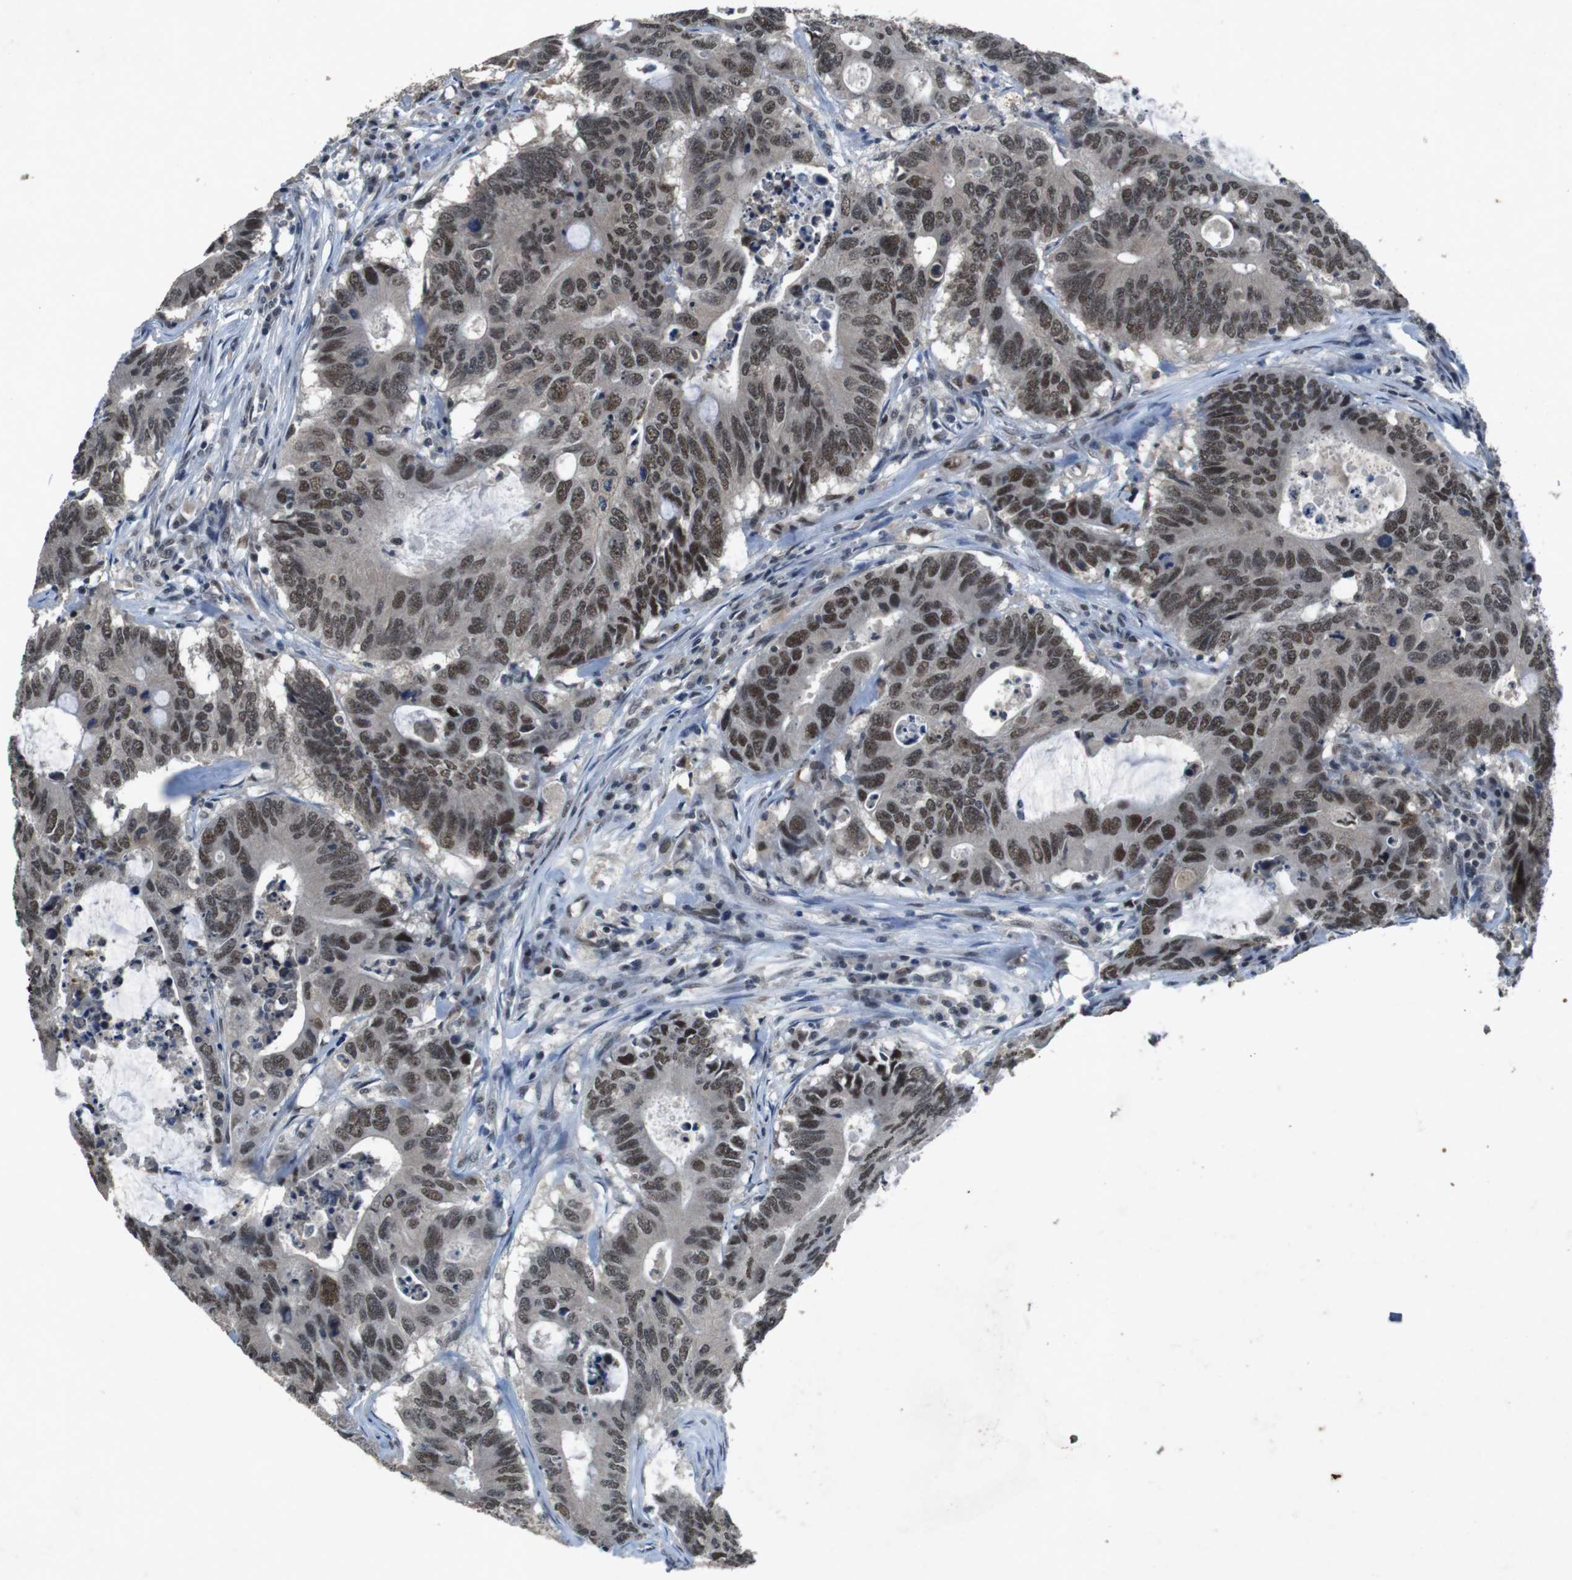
{"staining": {"intensity": "moderate", "quantity": ">75%", "location": "nuclear"}, "tissue": "colorectal cancer", "cell_type": "Tumor cells", "image_type": "cancer", "snomed": [{"axis": "morphology", "description": "Adenocarcinoma, NOS"}, {"axis": "topography", "description": "Colon"}], "caption": "There is medium levels of moderate nuclear expression in tumor cells of adenocarcinoma (colorectal), as demonstrated by immunohistochemical staining (brown color).", "gene": "USP7", "patient": {"sex": "male", "age": 71}}